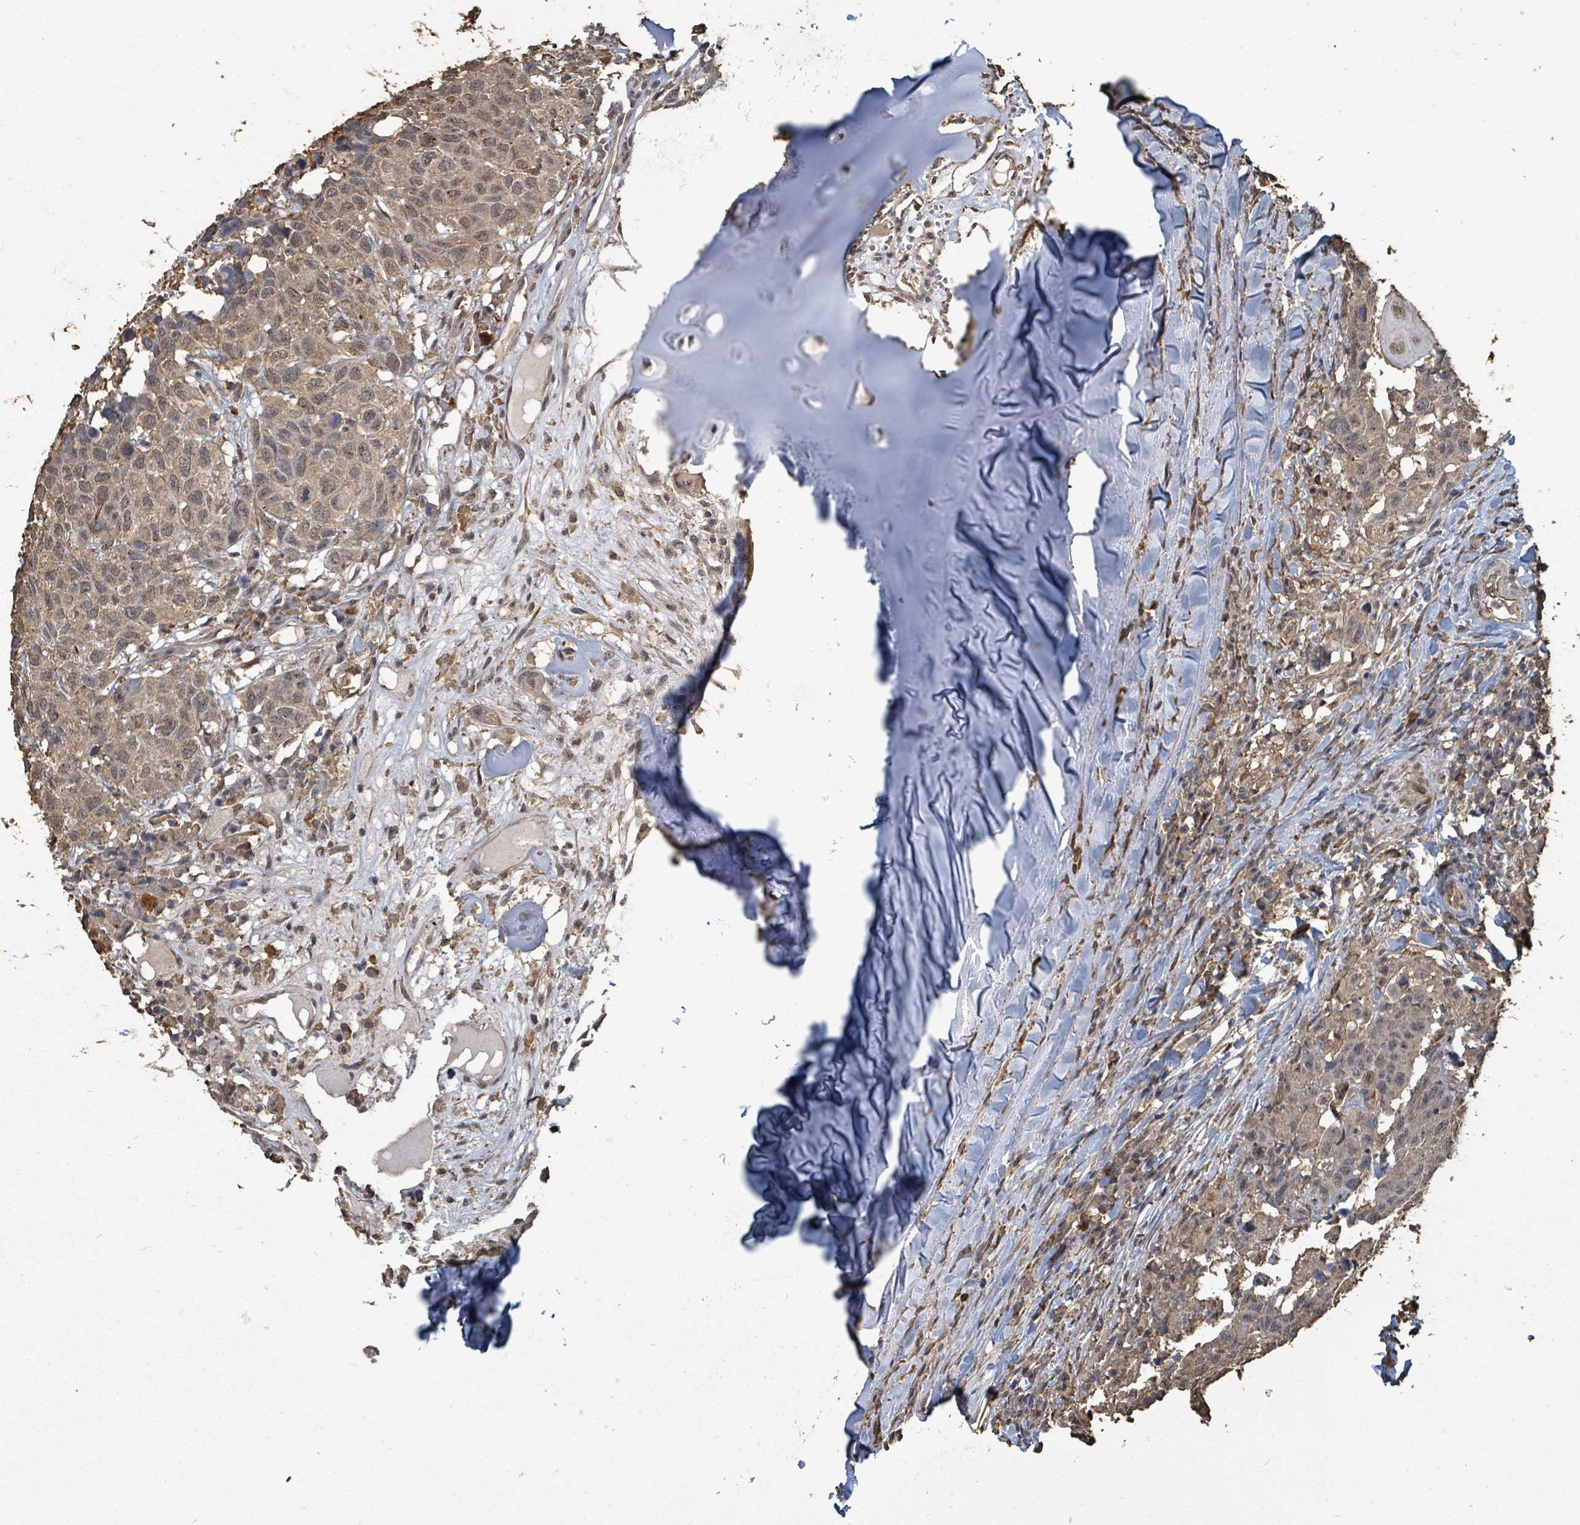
{"staining": {"intensity": "weak", "quantity": "25%-75%", "location": "cytoplasmic/membranous,nuclear"}, "tissue": "head and neck cancer", "cell_type": "Tumor cells", "image_type": "cancer", "snomed": [{"axis": "morphology", "description": "Normal tissue, NOS"}, {"axis": "morphology", "description": "Squamous cell carcinoma, NOS"}, {"axis": "topography", "description": "Skeletal muscle"}, {"axis": "topography", "description": "Vascular tissue"}, {"axis": "topography", "description": "Peripheral nerve tissue"}, {"axis": "topography", "description": "Head-Neck"}], "caption": "A low amount of weak cytoplasmic/membranous and nuclear expression is identified in approximately 25%-75% of tumor cells in head and neck cancer (squamous cell carcinoma) tissue.", "gene": "C6orf52", "patient": {"sex": "male", "age": 66}}